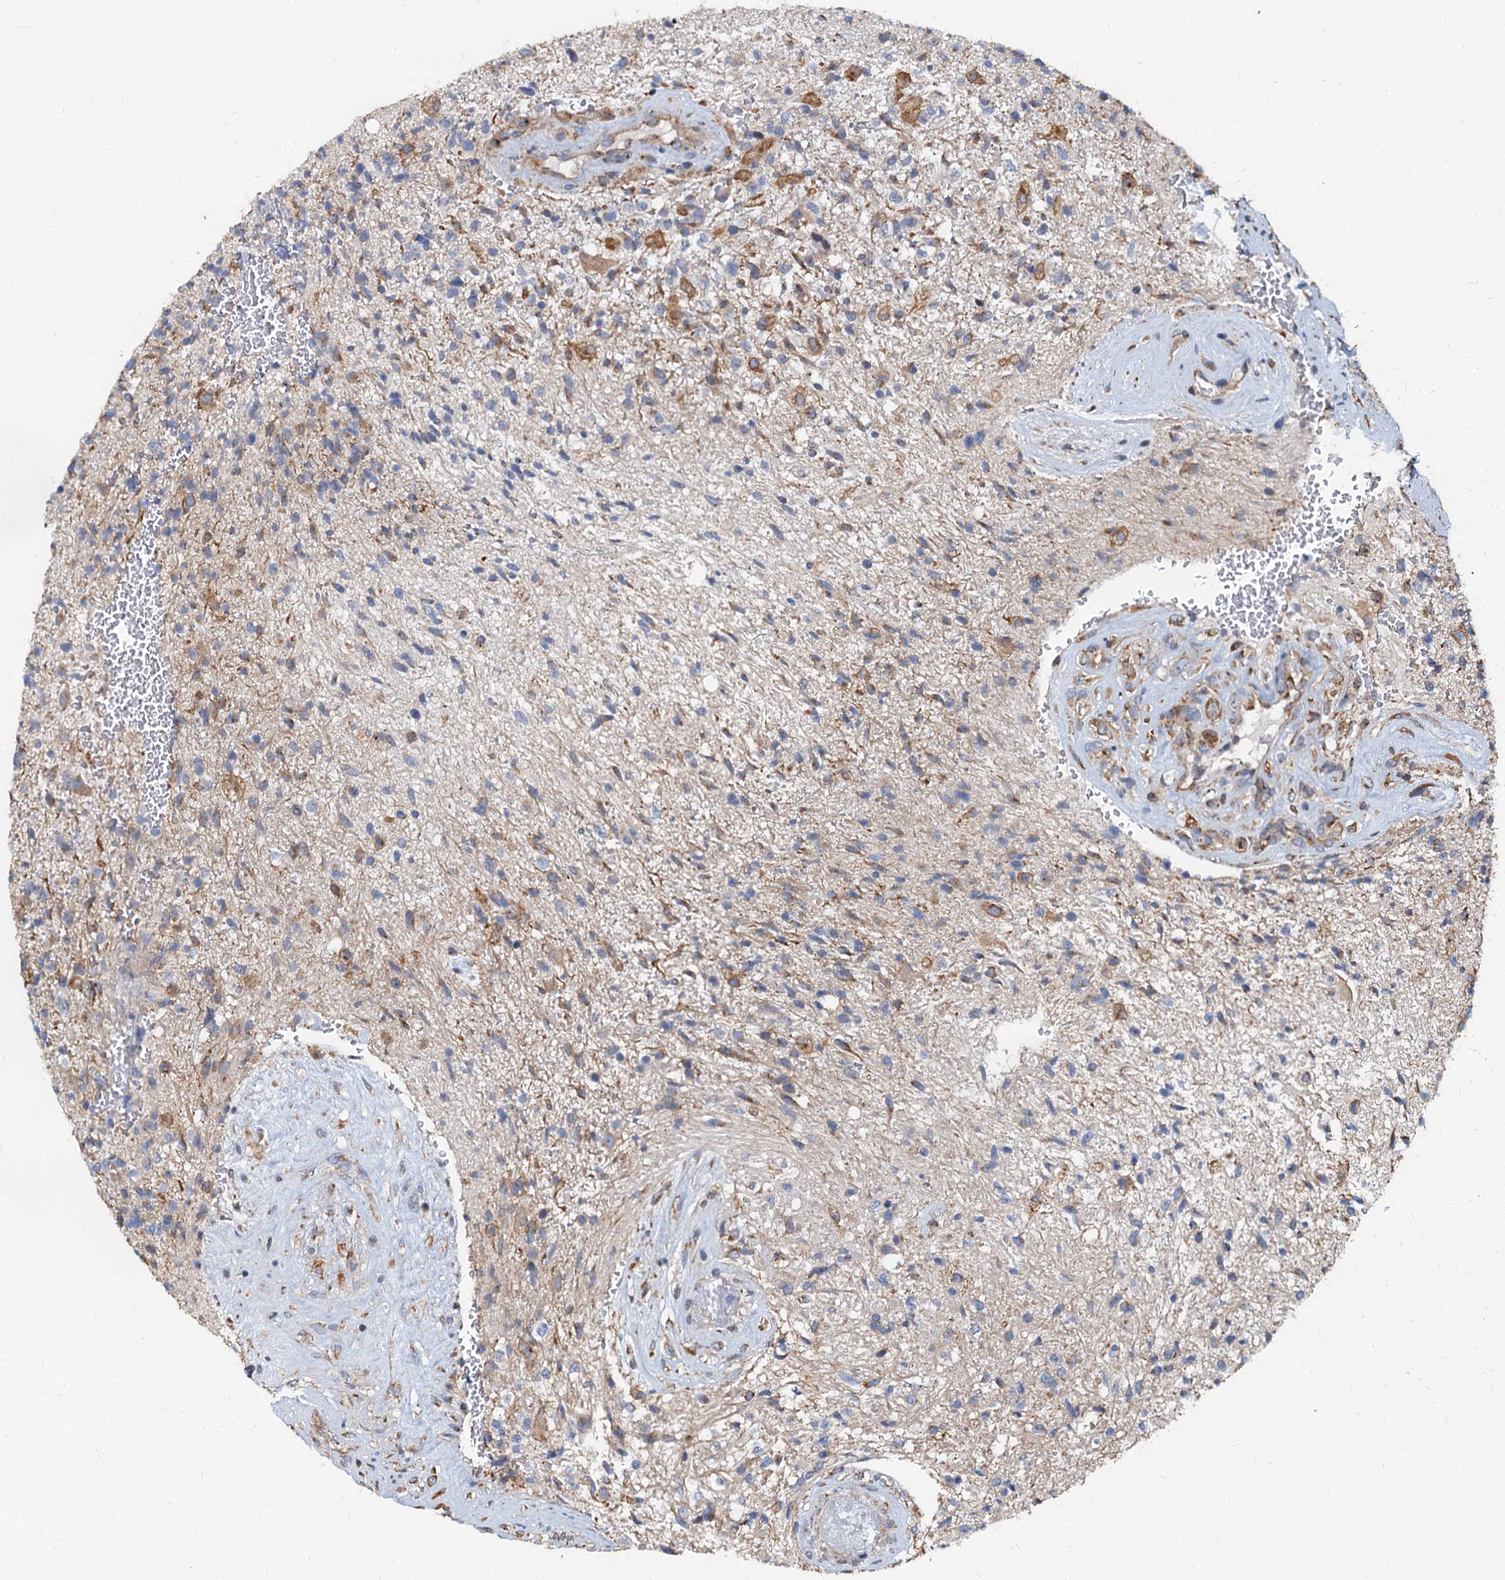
{"staining": {"intensity": "moderate", "quantity": "<25%", "location": "cytoplasmic/membranous"}, "tissue": "glioma", "cell_type": "Tumor cells", "image_type": "cancer", "snomed": [{"axis": "morphology", "description": "Glioma, malignant, High grade"}, {"axis": "topography", "description": "Brain"}], "caption": "Human malignant high-grade glioma stained with a brown dye shows moderate cytoplasmic/membranous positive staining in about <25% of tumor cells.", "gene": "NGRN", "patient": {"sex": "male", "age": 56}}